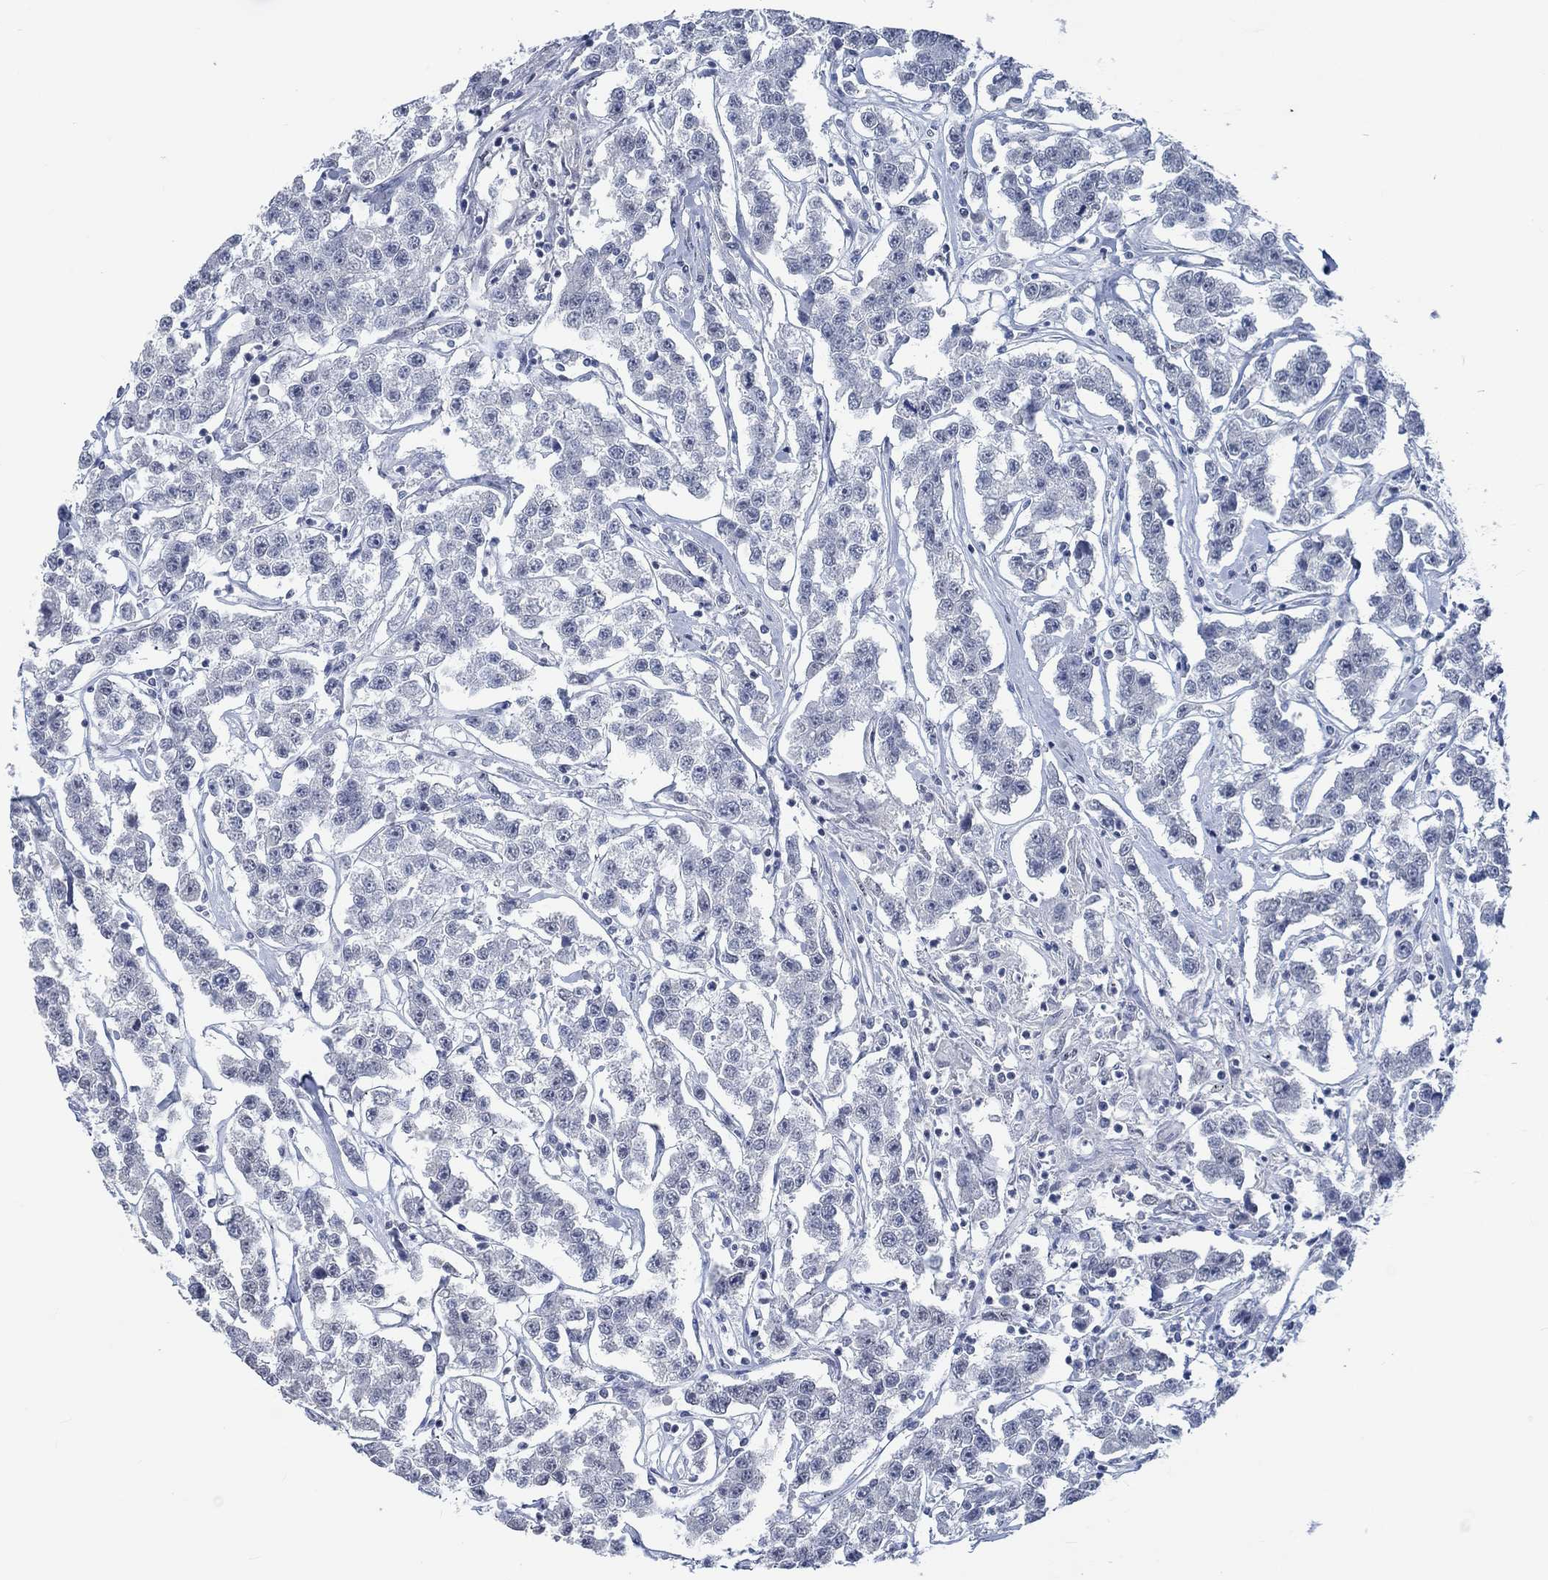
{"staining": {"intensity": "negative", "quantity": "none", "location": "none"}, "tissue": "testis cancer", "cell_type": "Tumor cells", "image_type": "cancer", "snomed": [{"axis": "morphology", "description": "Seminoma, NOS"}, {"axis": "topography", "description": "Testis"}], "caption": "Testis cancer (seminoma) stained for a protein using immunohistochemistry (IHC) shows no positivity tumor cells.", "gene": "OBSCN", "patient": {"sex": "male", "age": 59}}